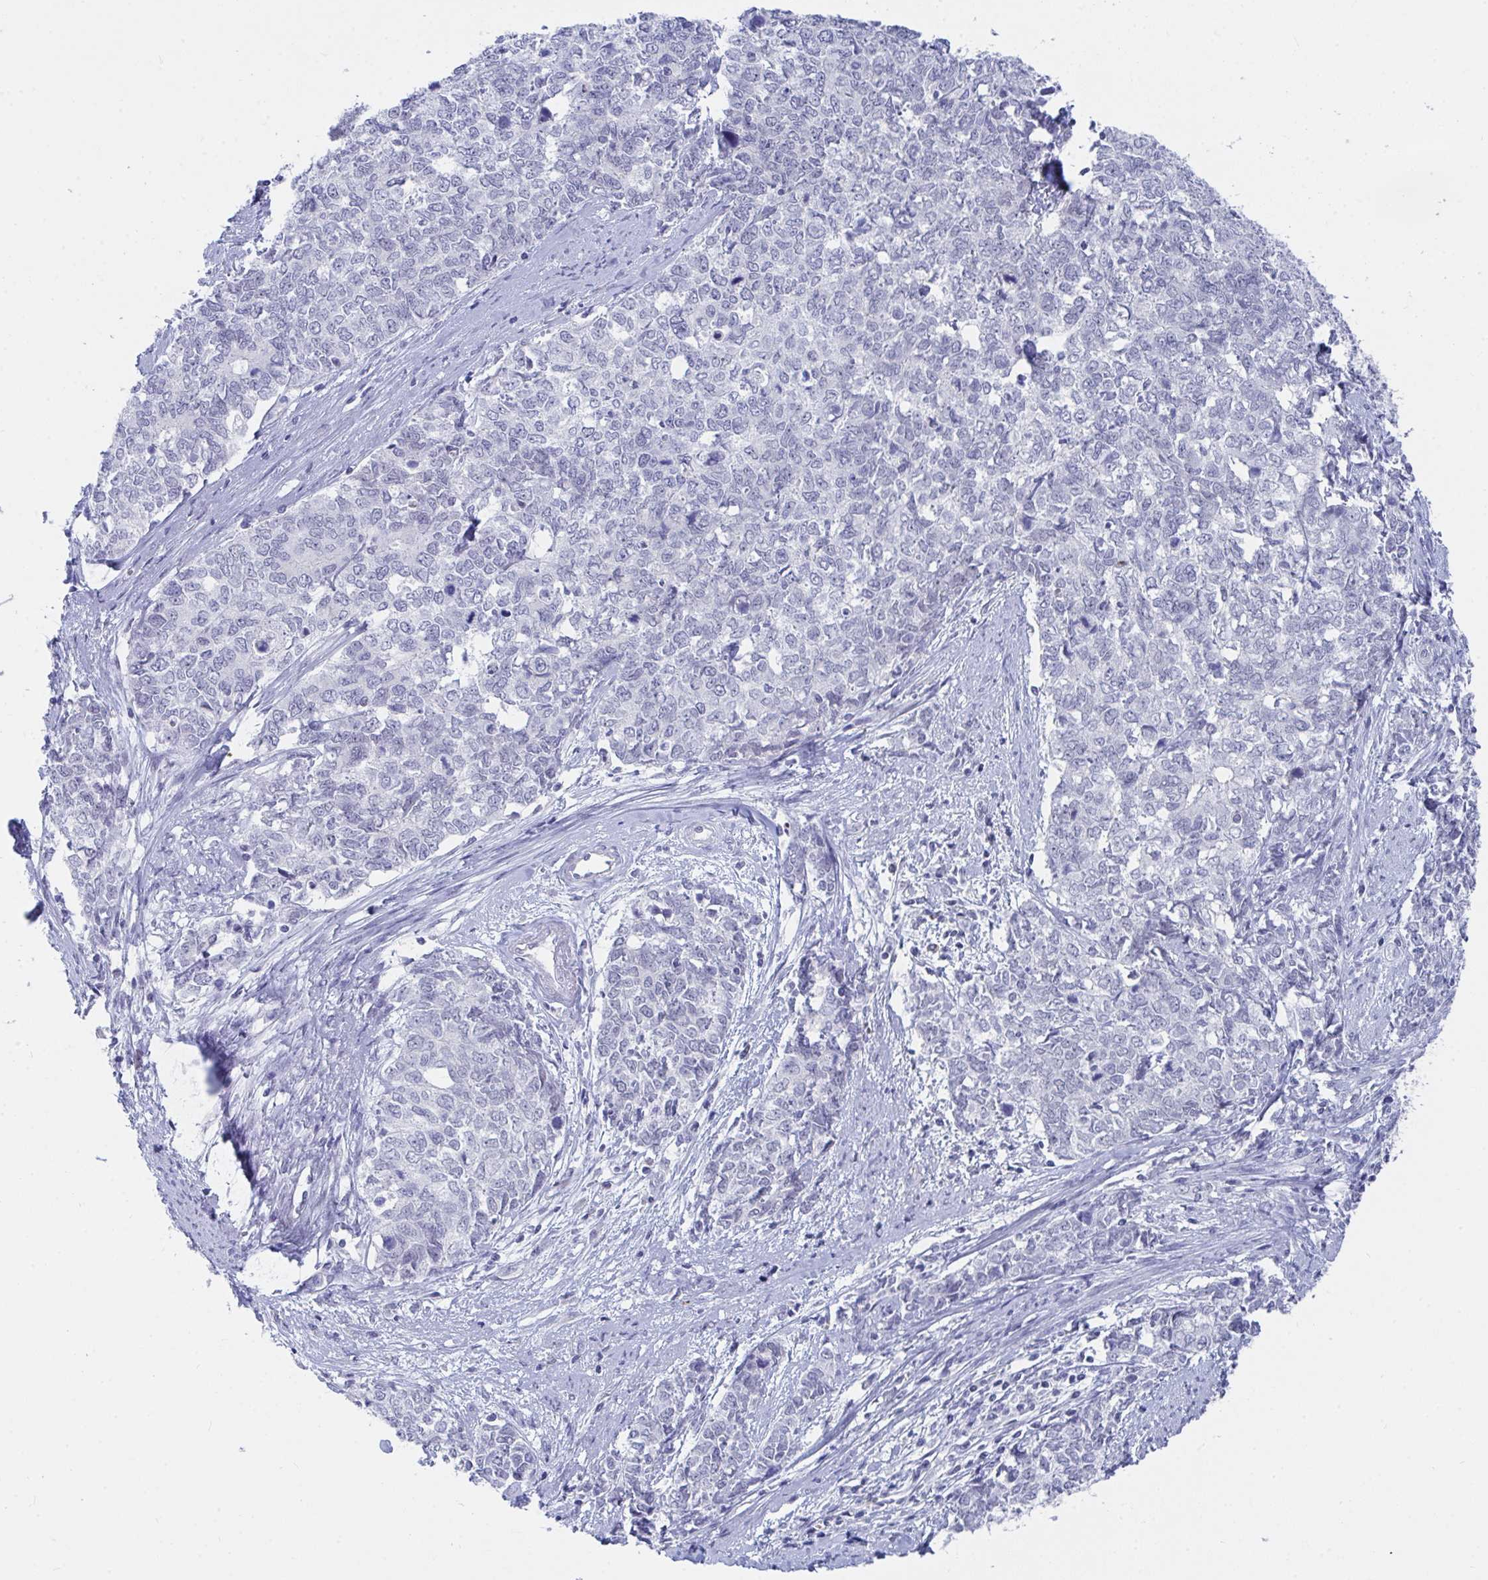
{"staining": {"intensity": "negative", "quantity": "none", "location": "none"}, "tissue": "cervical cancer", "cell_type": "Tumor cells", "image_type": "cancer", "snomed": [{"axis": "morphology", "description": "Adenocarcinoma, NOS"}, {"axis": "topography", "description": "Cervix"}], "caption": "Tumor cells are negative for brown protein staining in cervical cancer (adenocarcinoma).", "gene": "DAOA", "patient": {"sex": "female", "age": 63}}